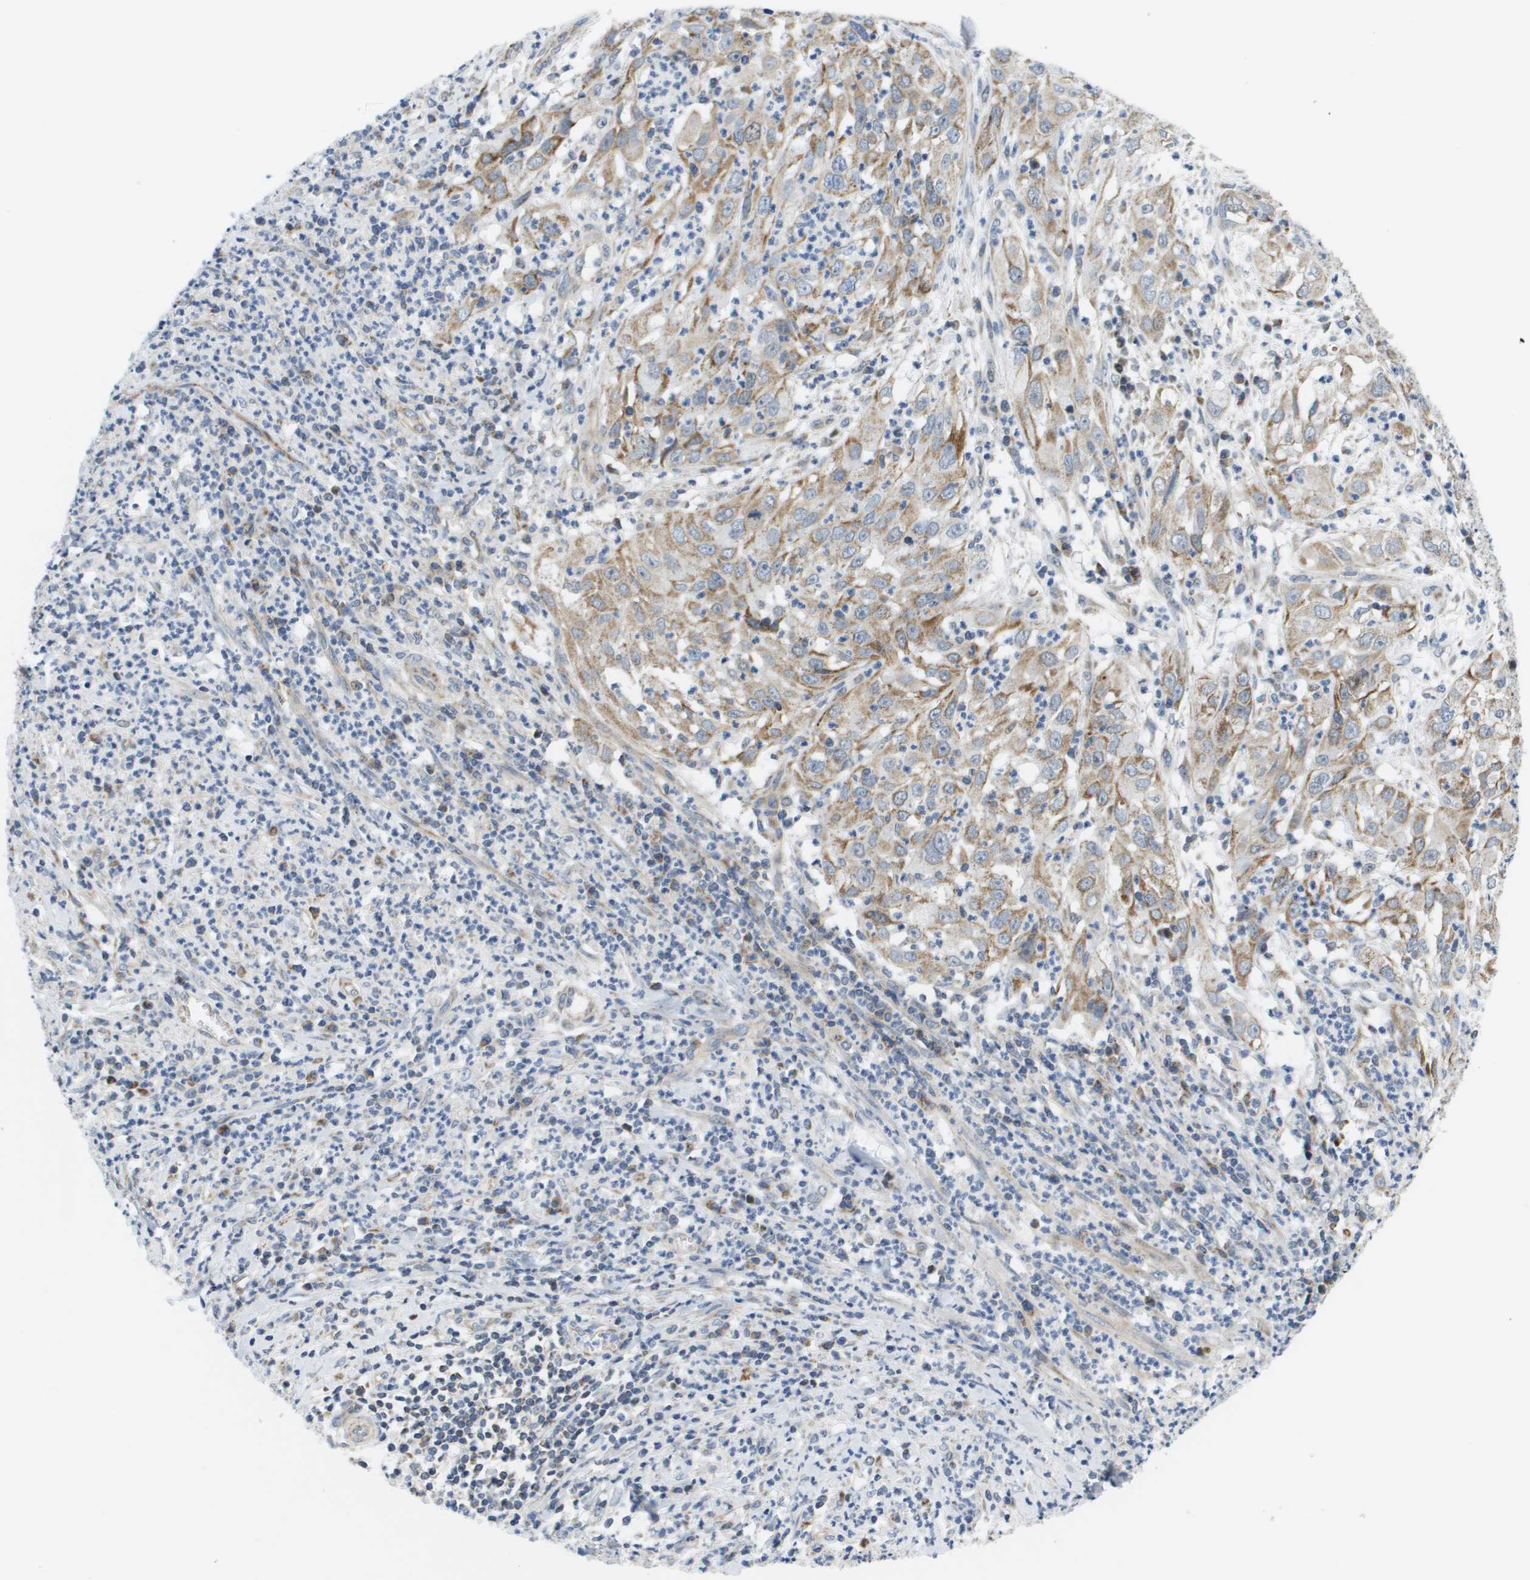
{"staining": {"intensity": "moderate", "quantity": "25%-75%", "location": "cytoplasmic/membranous"}, "tissue": "cervical cancer", "cell_type": "Tumor cells", "image_type": "cancer", "snomed": [{"axis": "morphology", "description": "Squamous cell carcinoma, NOS"}, {"axis": "topography", "description": "Cervix"}], "caption": "A high-resolution micrograph shows immunohistochemistry (IHC) staining of cervical cancer (squamous cell carcinoma), which shows moderate cytoplasmic/membranous staining in about 25%-75% of tumor cells.", "gene": "KRT23", "patient": {"sex": "female", "age": 32}}